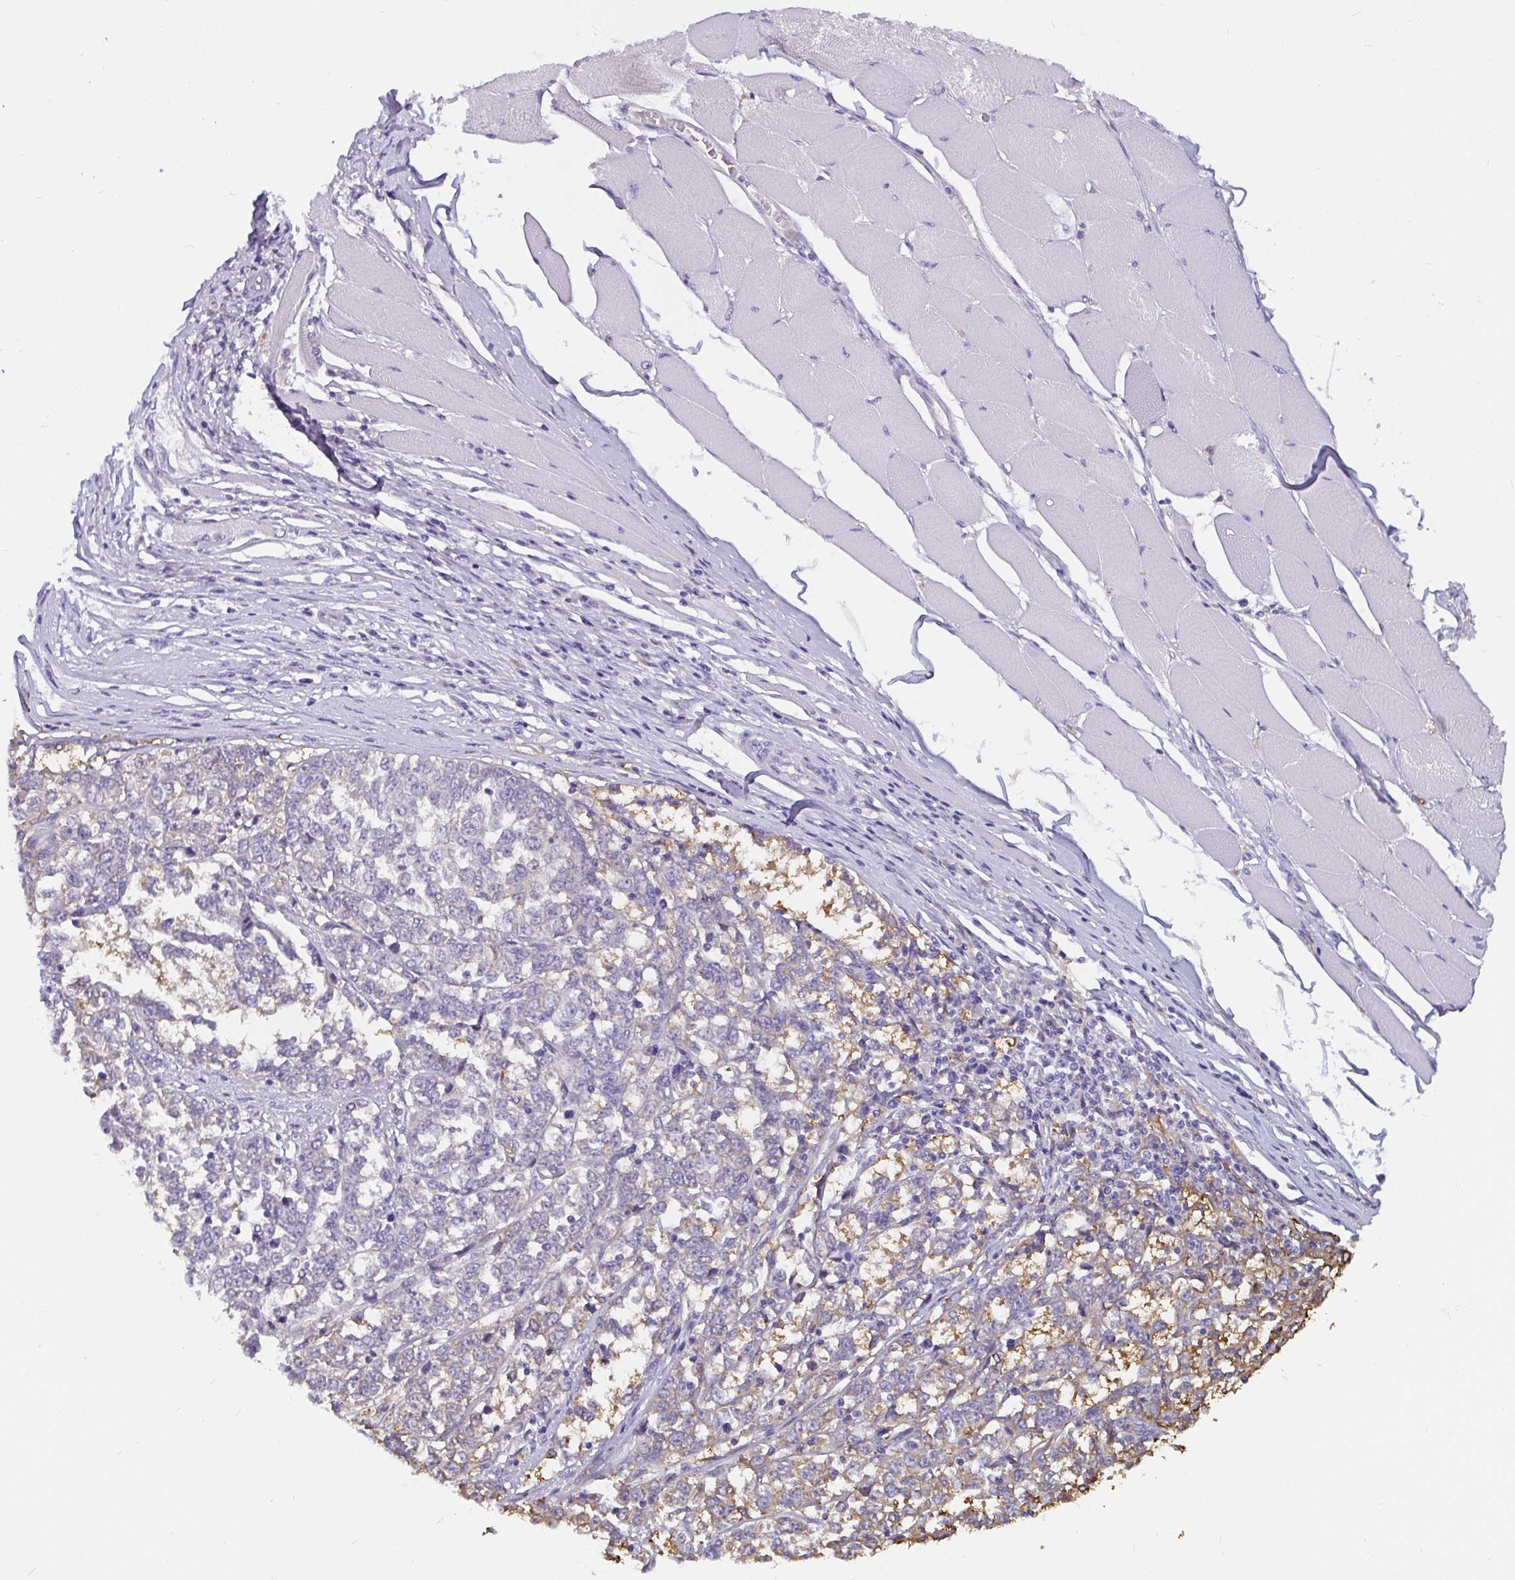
{"staining": {"intensity": "negative", "quantity": "none", "location": "none"}, "tissue": "melanoma", "cell_type": "Tumor cells", "image_type": "cancer", "snomed": [{"axis": "morphology", "description": "Malignant melanoma, NOS"}, {"axis": "topography", "description": "Skin"}], "caption": "There is no significant positivity in tumor cells of melanoma.", "gene": "ADAMTS6", "patient": {"sex": "female", "age": 72}}